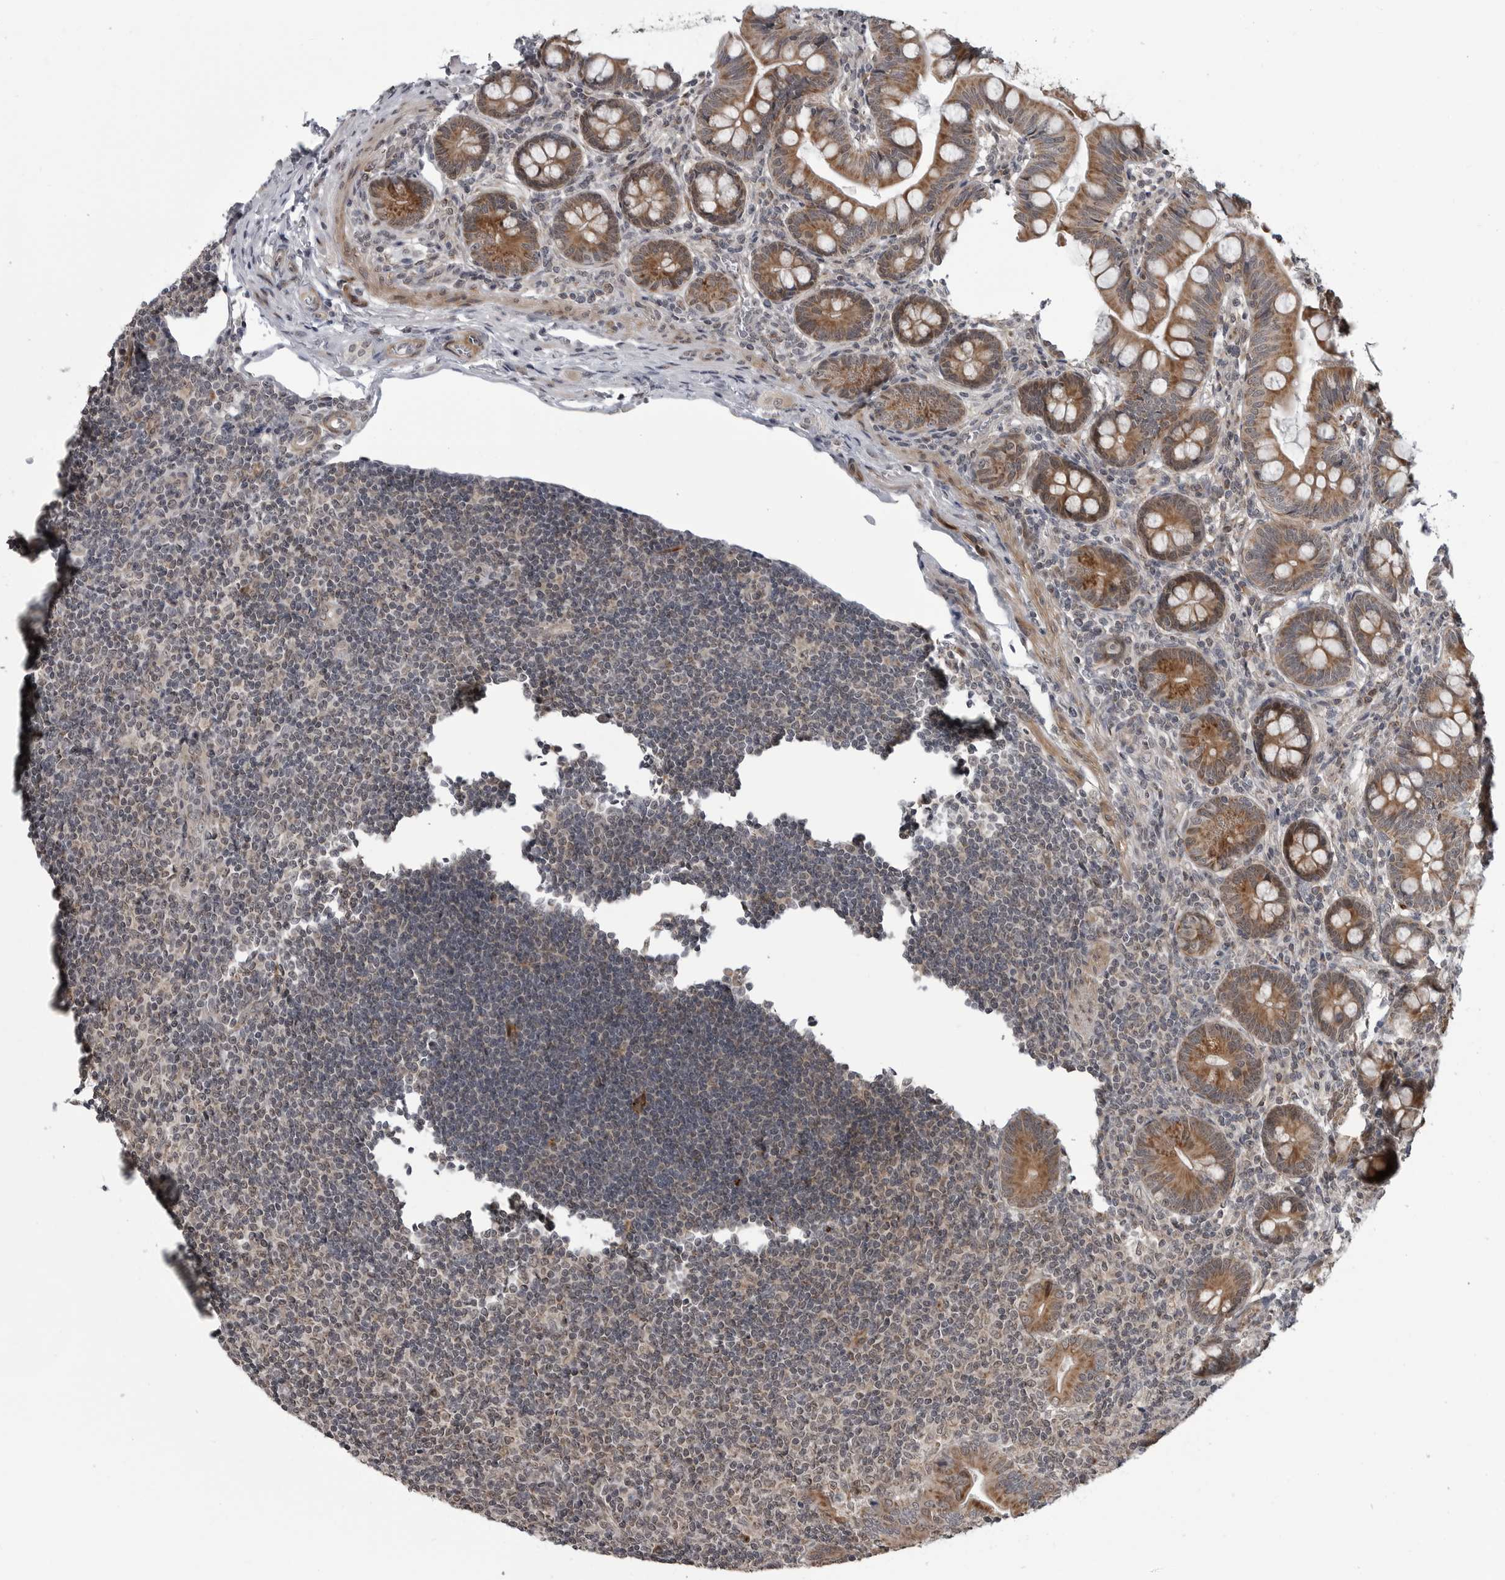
{"staining": {"intensity": "strong", "quantity": ">75%", "location": "cytoplasmic/membranous"}, "tissue": "small intestine", "cell_type": "Glandular cells", "image_type": "normal", "snomed": [{"axis": "morphology", "description": "Normal tissue, NOS"}, {"axis": "topography", "description": "Small intestine"}], "caption": "A high-resolution histopathology image shows immunohistochemistry staining of unremarkable small intestine, which reveals strong cytoplasmic/membranous positivity in about >75% of glandular cells.", "gene": "FAAP100", "patient": {"sex": "male", "age": 7}}